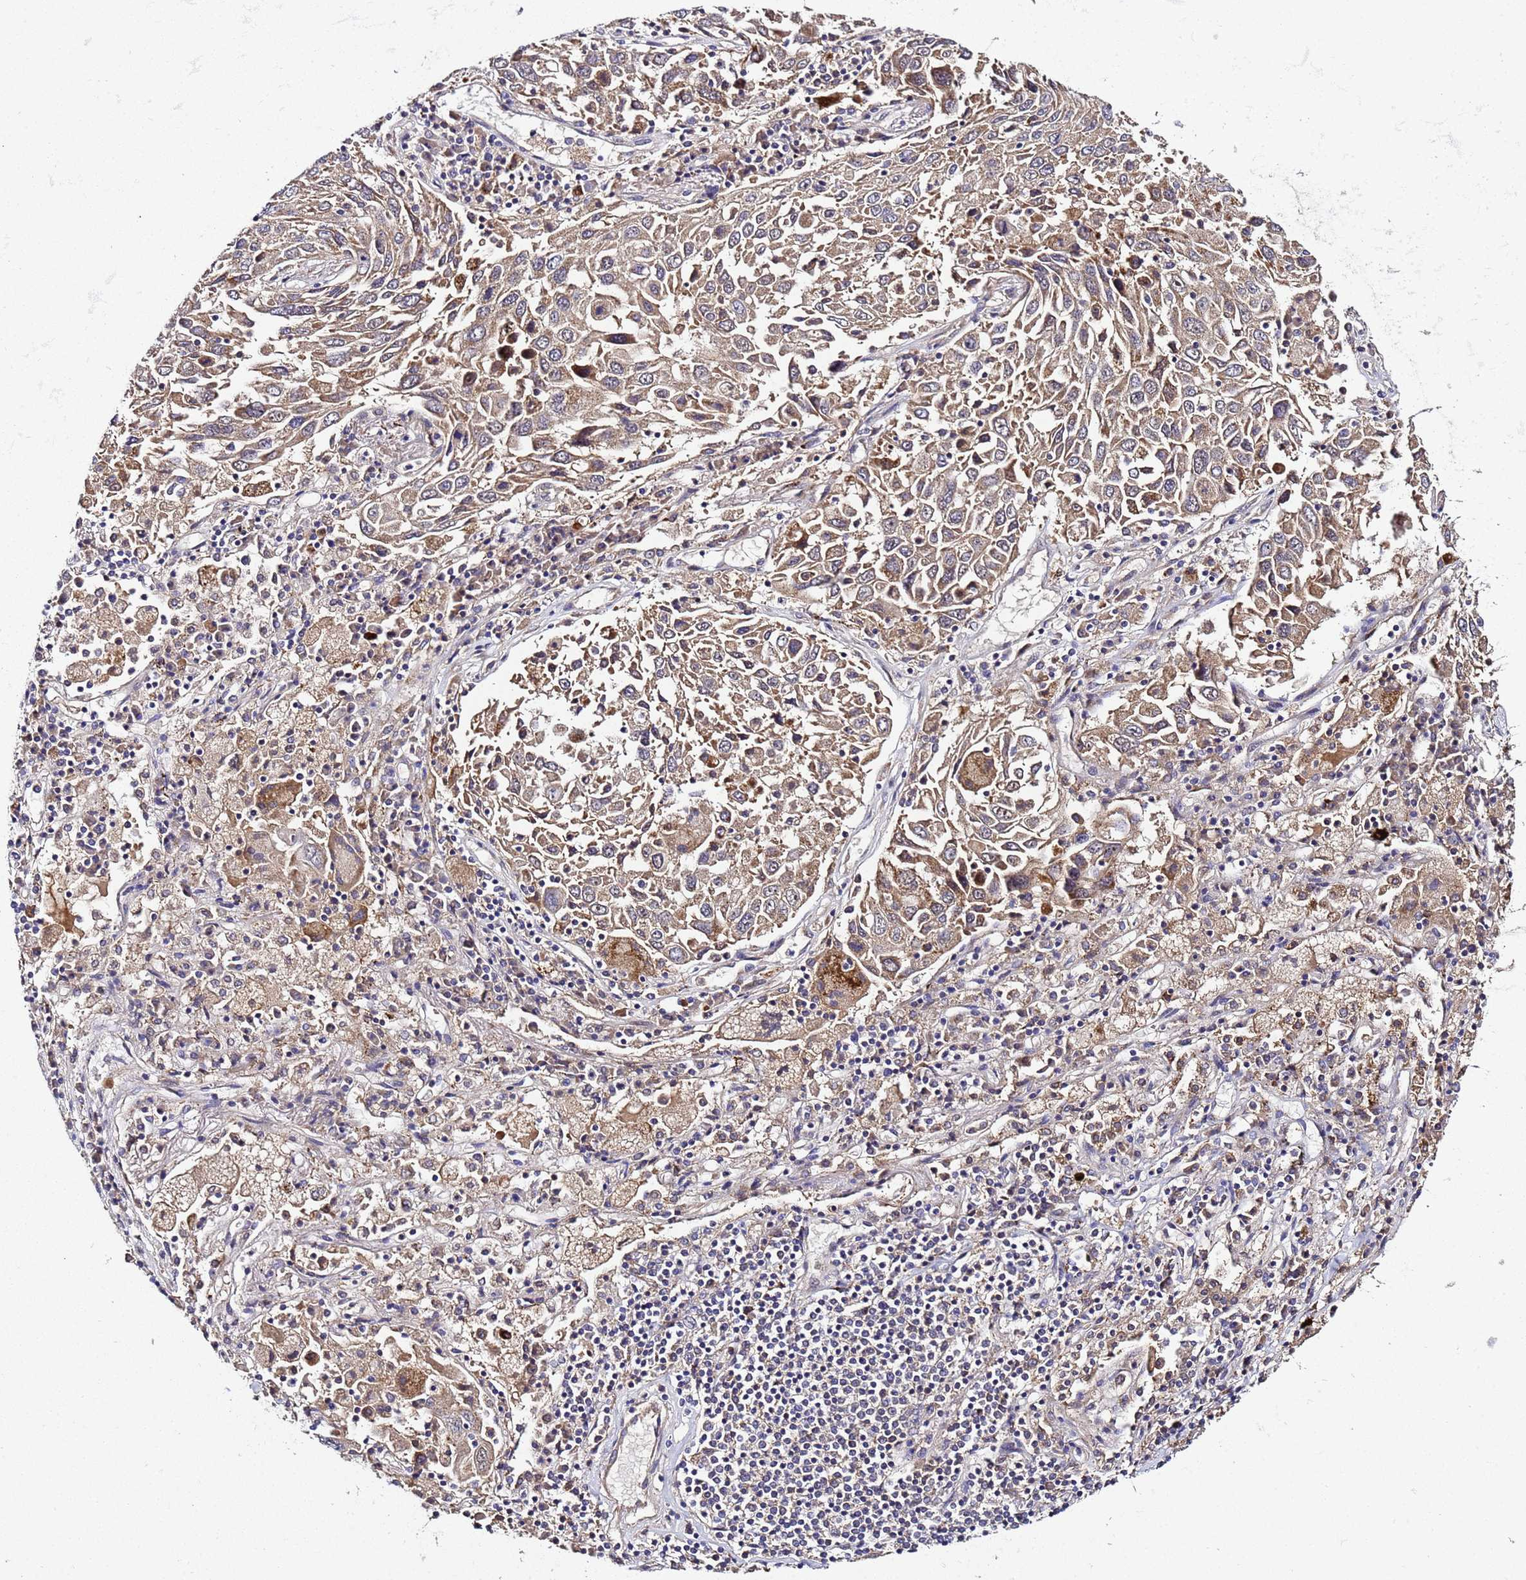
{"staining": {"intensity": "moderate", "quantity": "25%-75%", "location": "cytoplasmic/membranous"}, "tissue": "lung cancer", "cell_type": "Tumor cells", "image_type": "cancer", "snomed": [{"axis": "morphology", "description": "Squamous cell carcinoma, NOS"}, {"axis": "topography", "description": "Lung"}], "caption": "Immunohistochemical staining of human squamous cell carcinoma (lung) displays medium levels of moderate cytoplasmic/membranous protein expression in approximately 25%-75% of tumor cells. (DAB (3,3'-diaminobenzidine) = brown stain, brightfield microscopy at high magnification).", "gene": "PLXDC2", "patient": {"sex": "male", "age": 65}}